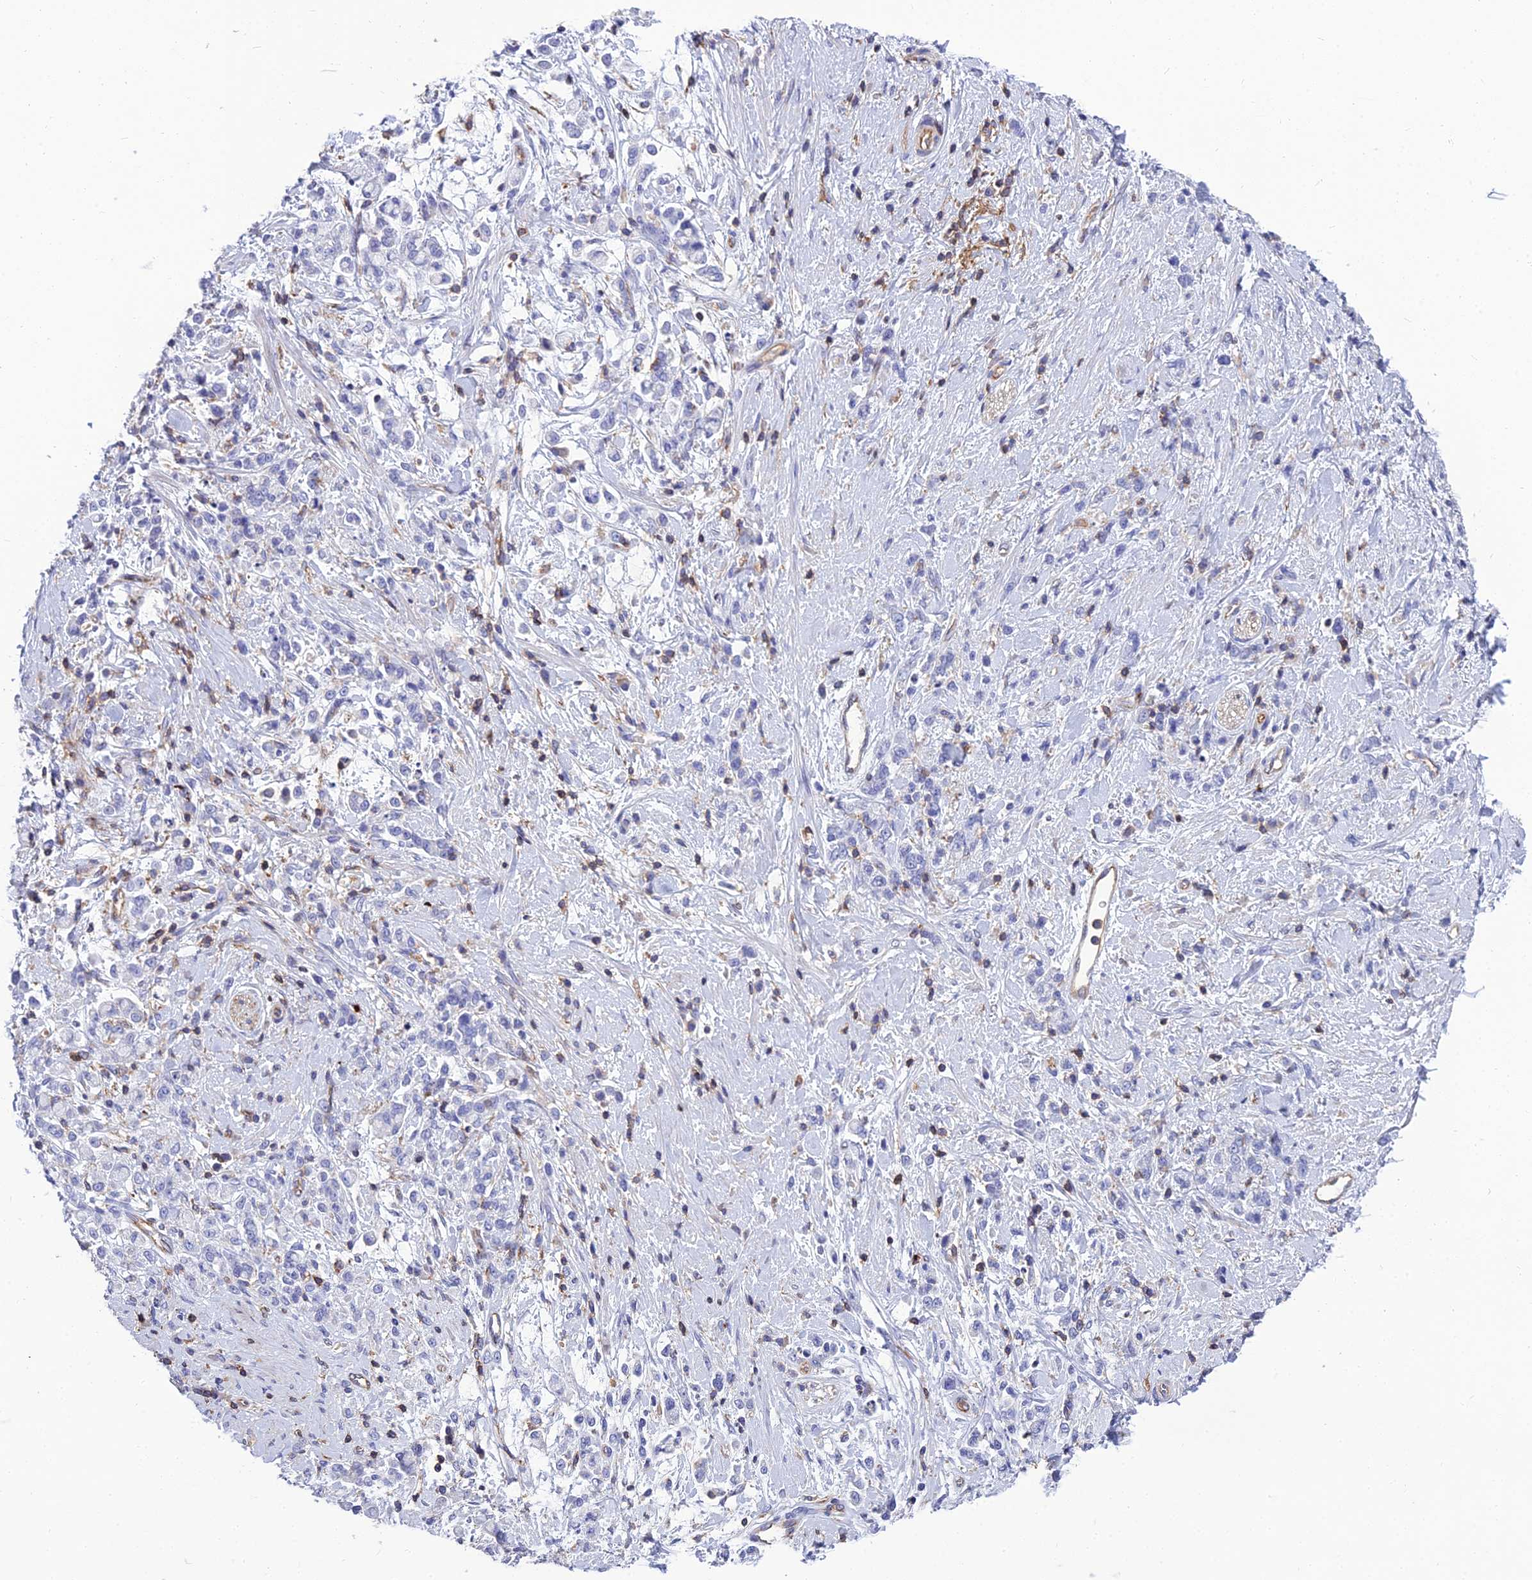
{"staining": {"intensity": "negative", "quantity": "none", "location": "none"}, "tissue": "stomach cancer", "cell_type": "Tumor cells", "image_type": "cancer", "snomed": [{"axis": "morphology", "description": "Adenocarcinoma, NOS"}, {"axis": "topography", "description": "Stomach"}], "caption": "This is an immunohistochemistry (IHC) histopathology image of human stomach cancer (adenocarcinoma). There is no expression in tumor cells.", "gene": "PPP1R18", "patient": {"sex": "female", "age": 60}}